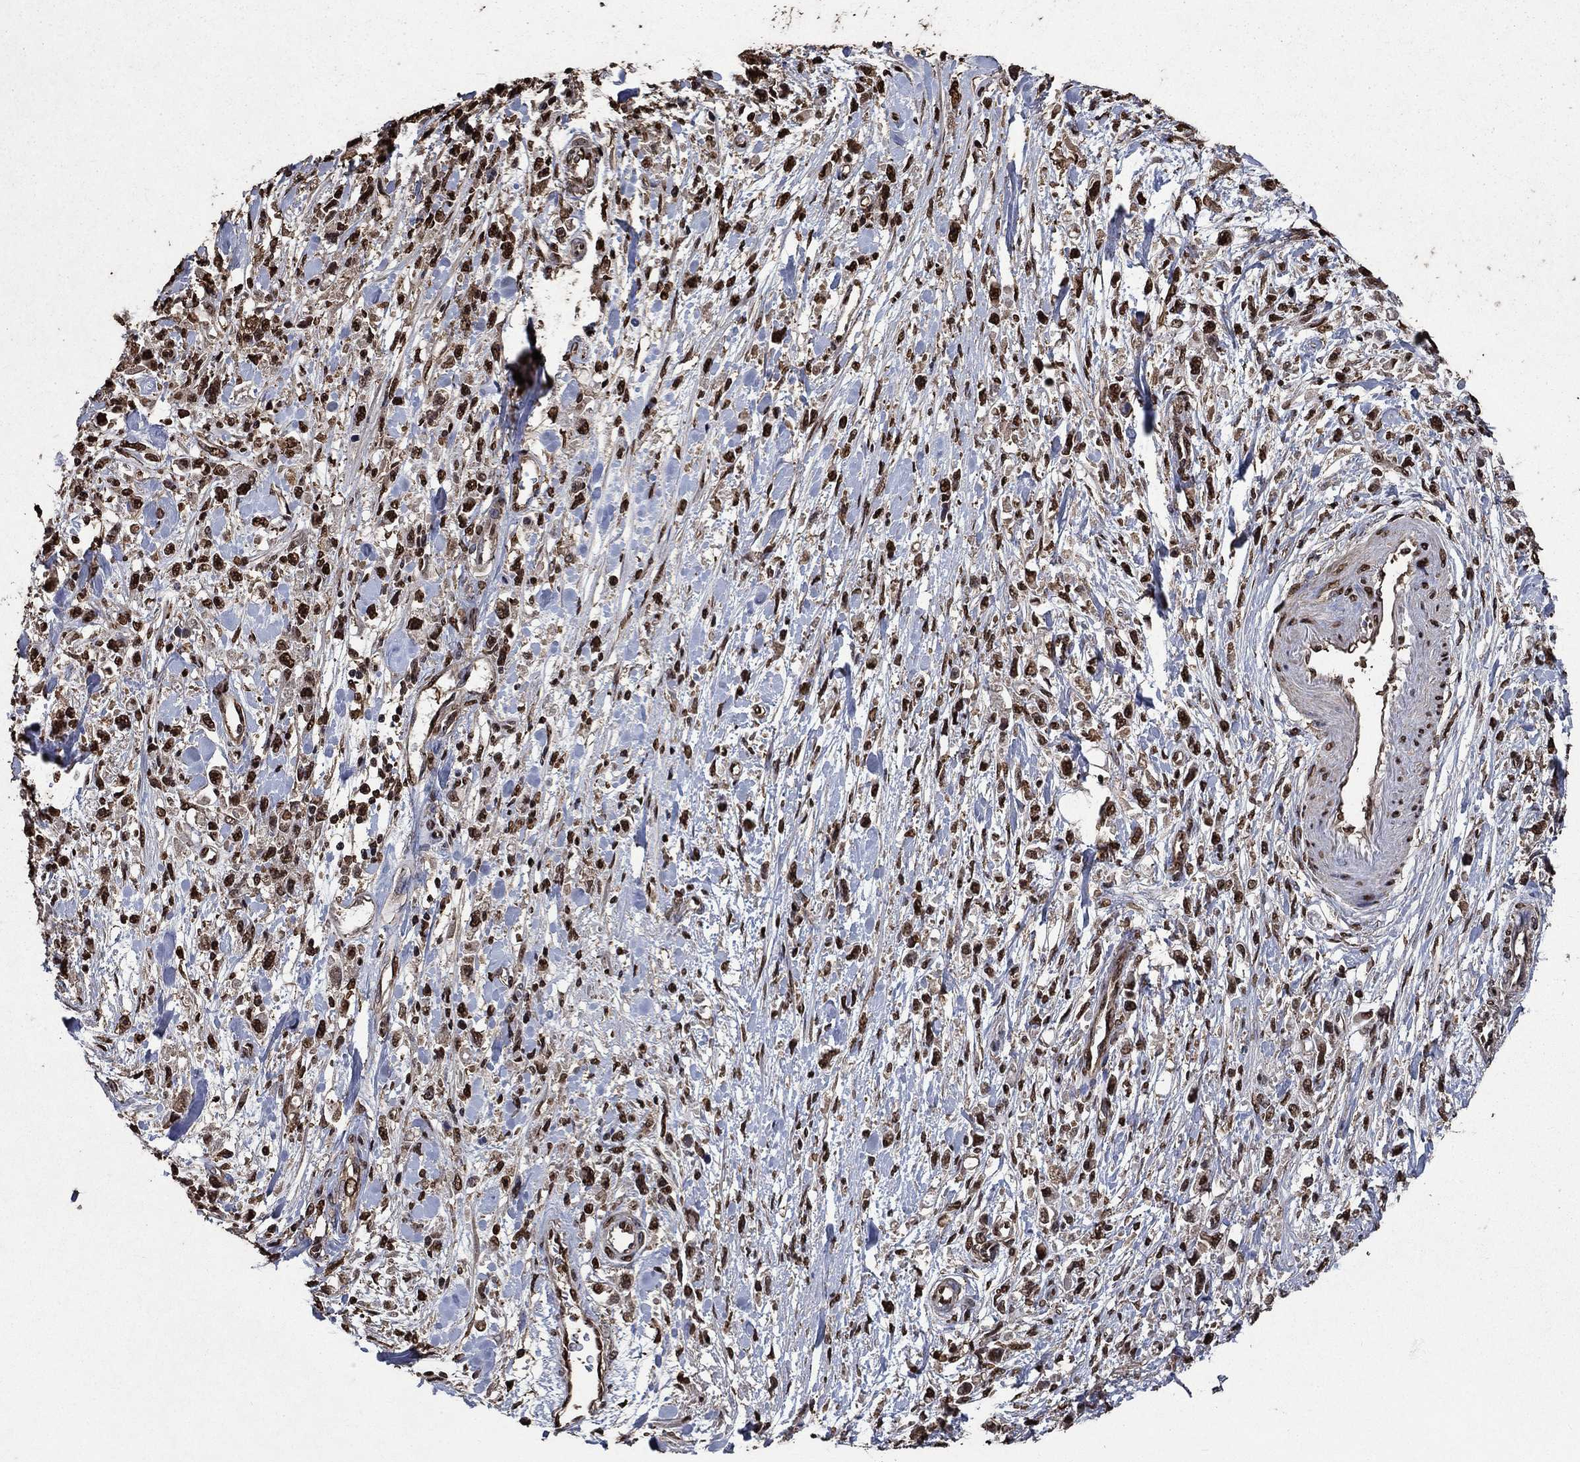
{"staining": {"intensity": "moderate", "quantity": "25%-75%", "location": "nuclear"}, "tissue": "stomach cancer", "cell_type": "Tumor cells", "image_type": "cancer", "snomed": [{"axis": "morphology", "description": "Adenocarcinoma, NOS"}, {"axis": "topography", "description": "Stomach"}], "caption": "Immunohistochemical staining of human stomach adenocarcinoma displays medium levels of moderate nuclear protein staining in about 25%-75% of tumor cells.", "gene": "GAPDH", "patient": {"sex": "female", "age": 59}}